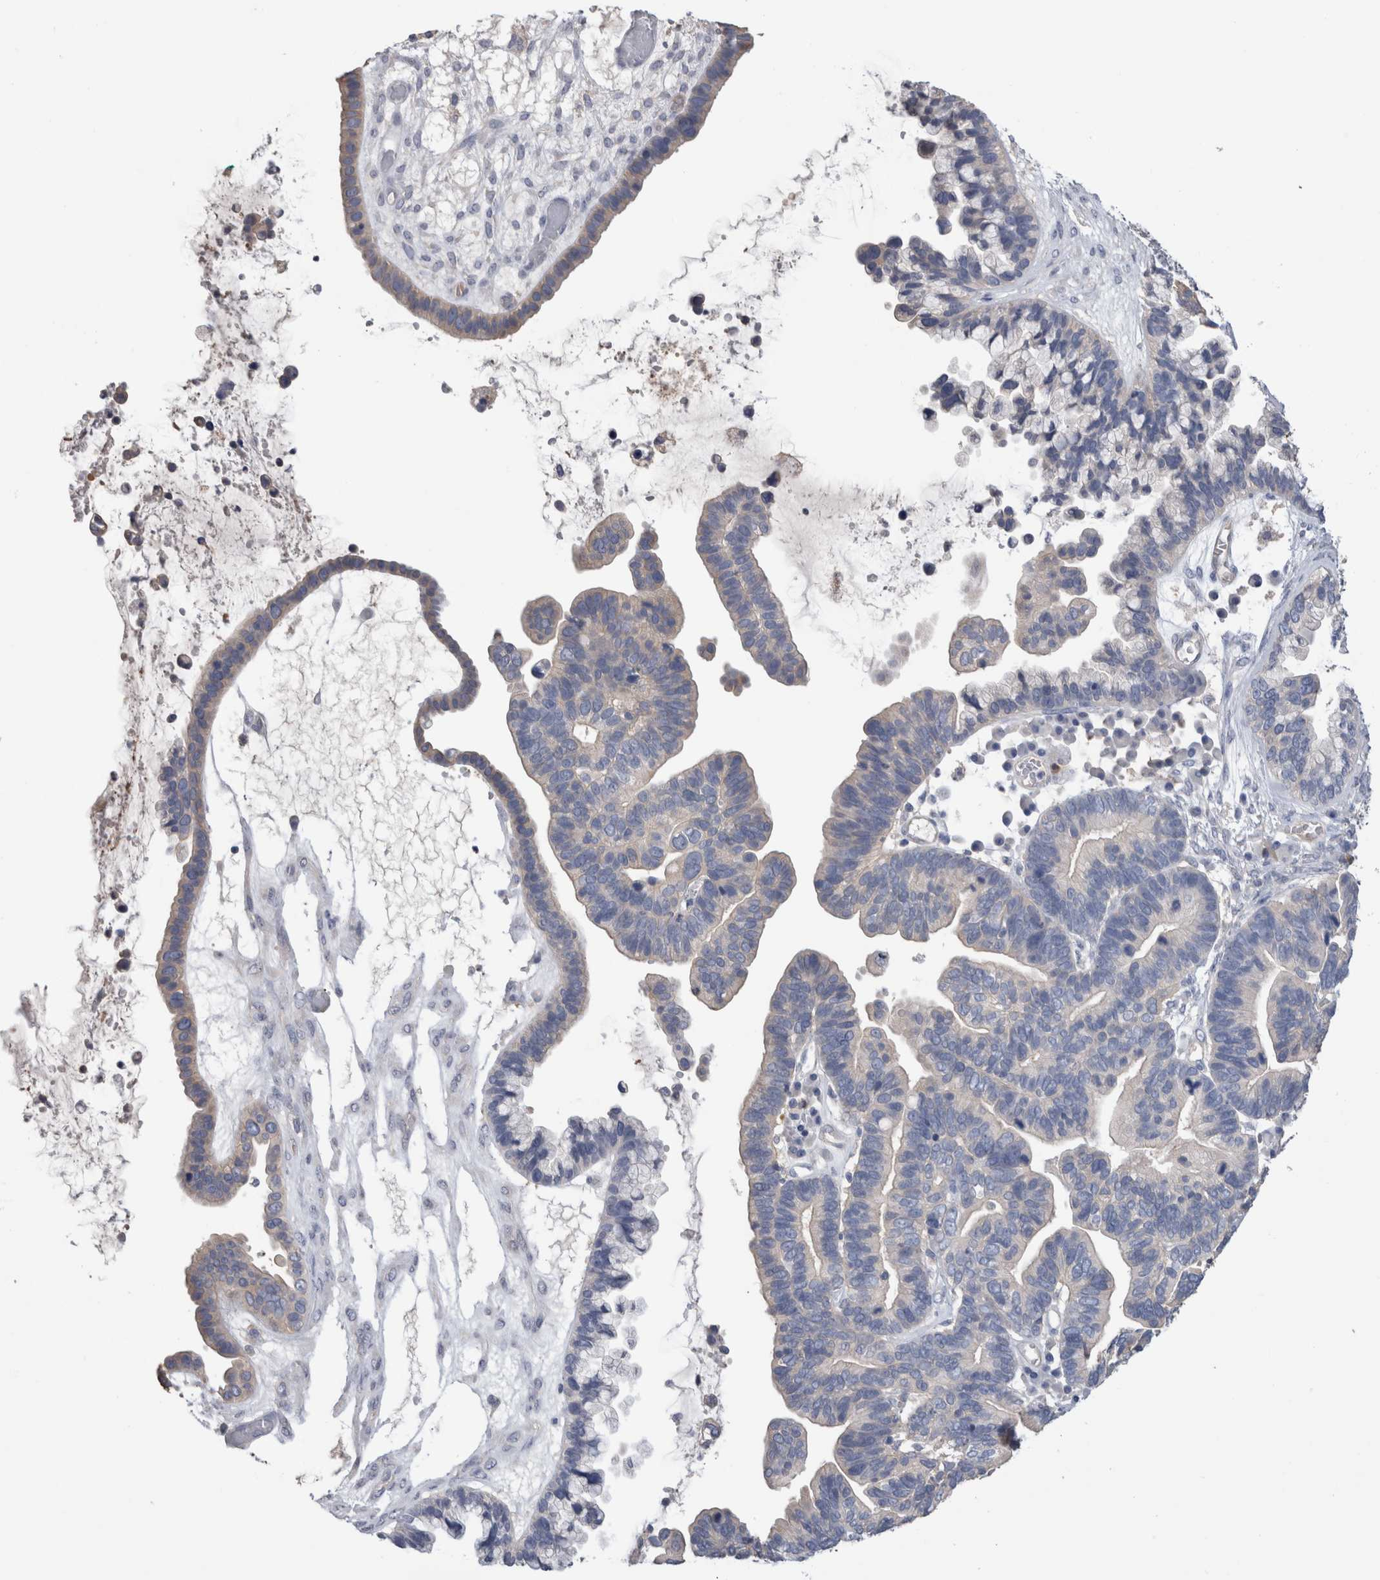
{"staining": {"intensity": "weak", "quantity": "<25%", "location": "cytoplasmic/membranous"}, "tissue": "ovarian cancer", "cell_type": "Tumor cells", "image_type": "cancer", "snomed": [{"axis": "morphology", "description": "Cystadenocarcinoma, serous, NOS"}, {"axis": "topography", "description": "Ovary"}], "caption": "High magnification brightfield microscopy of serous cystadenocarcinoma (ovarian) stained with DAB (brown) and counterstained with hematoxylin (blue): tumor cells show no significant expression.", "gene": "SCRN1", "patient": {"sex": "female", "age": 56}}